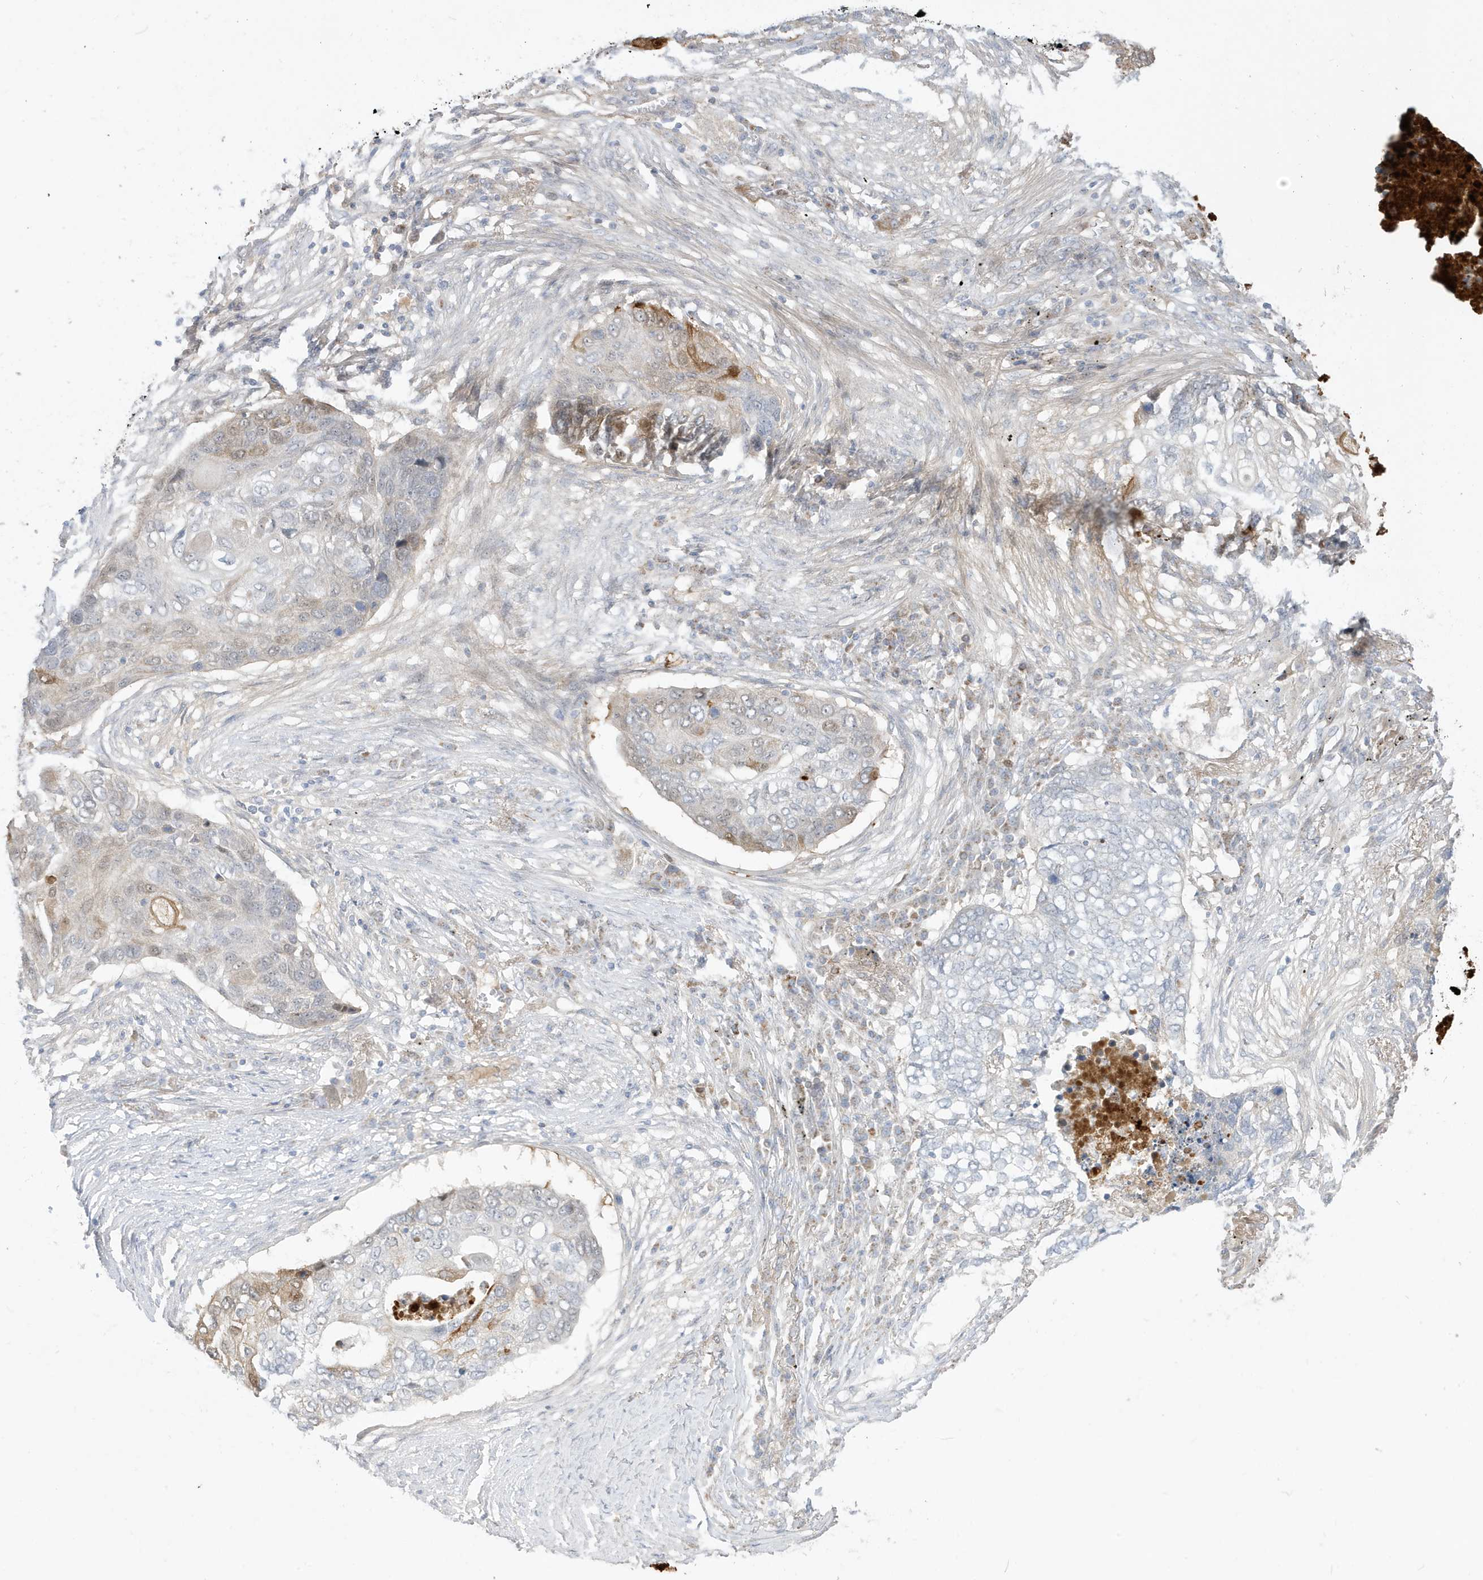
{"staining": {"intensity": "moderate", "quantity": "<25%", "location": "cytoplasmic/membranous,nuclear"}, "tissue": "lung cancer", "cell_type": "Tumor cells", "image_type": "cancer", "snomed": [{"axis": "morphology", "description": "Squamous cell carcinoma, NOS"}, {"axis": "topography", "description": "Lung"}], "caption": "There is low levels of moderate cytoplasmic/membranous and nuclear positivity in tumor cells of lung cancer, as demonstrated by immunohistochemical staining (brown color).", "gene": "IFT57", "patient": {"sex": "female", "age": 63}}